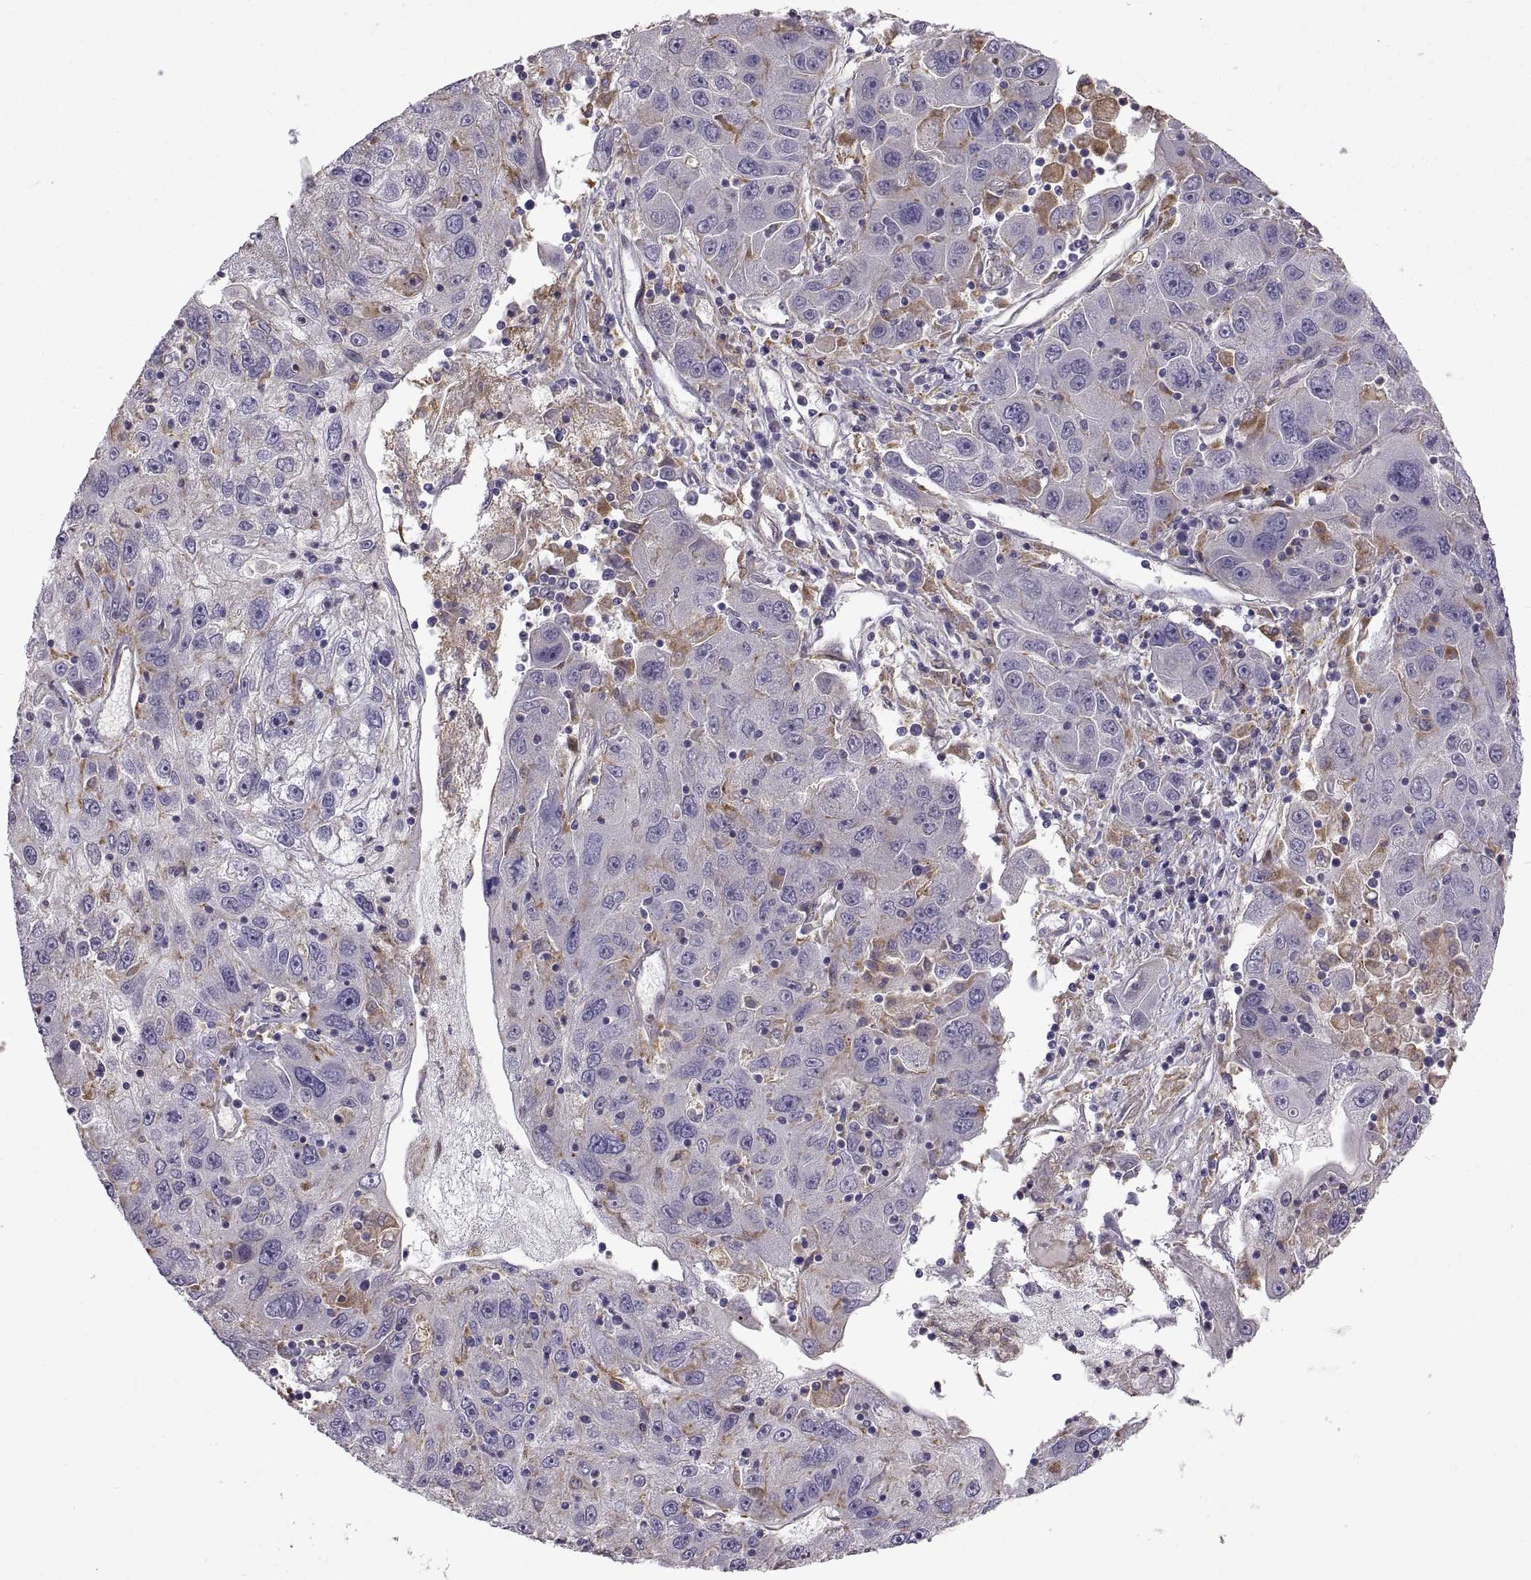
{"staining": {"intensity": "moderate", "quantity": "<25%", "location": "cytoplasmic/membranous"}, "tissue": "stomach cancer", "cell_type": "Tumor cells", "image_type": "cancer", "snomed": [{"axis": "morphology", "description": "Adenocarcinoma, NOS"}, {"axis": "topography", "description": "Stomach"}], "caption": "Immunohistochemical staining of stomach adenocarcinoma demonstrates low levels of moderate cytoplasmic/membranous positivity in about <25% of tumor cells. (DAB = brown stain, brightfield microscopy at high magnification).", "gene": "ARSL", "patient": {"sex": "male", "age": 56}}